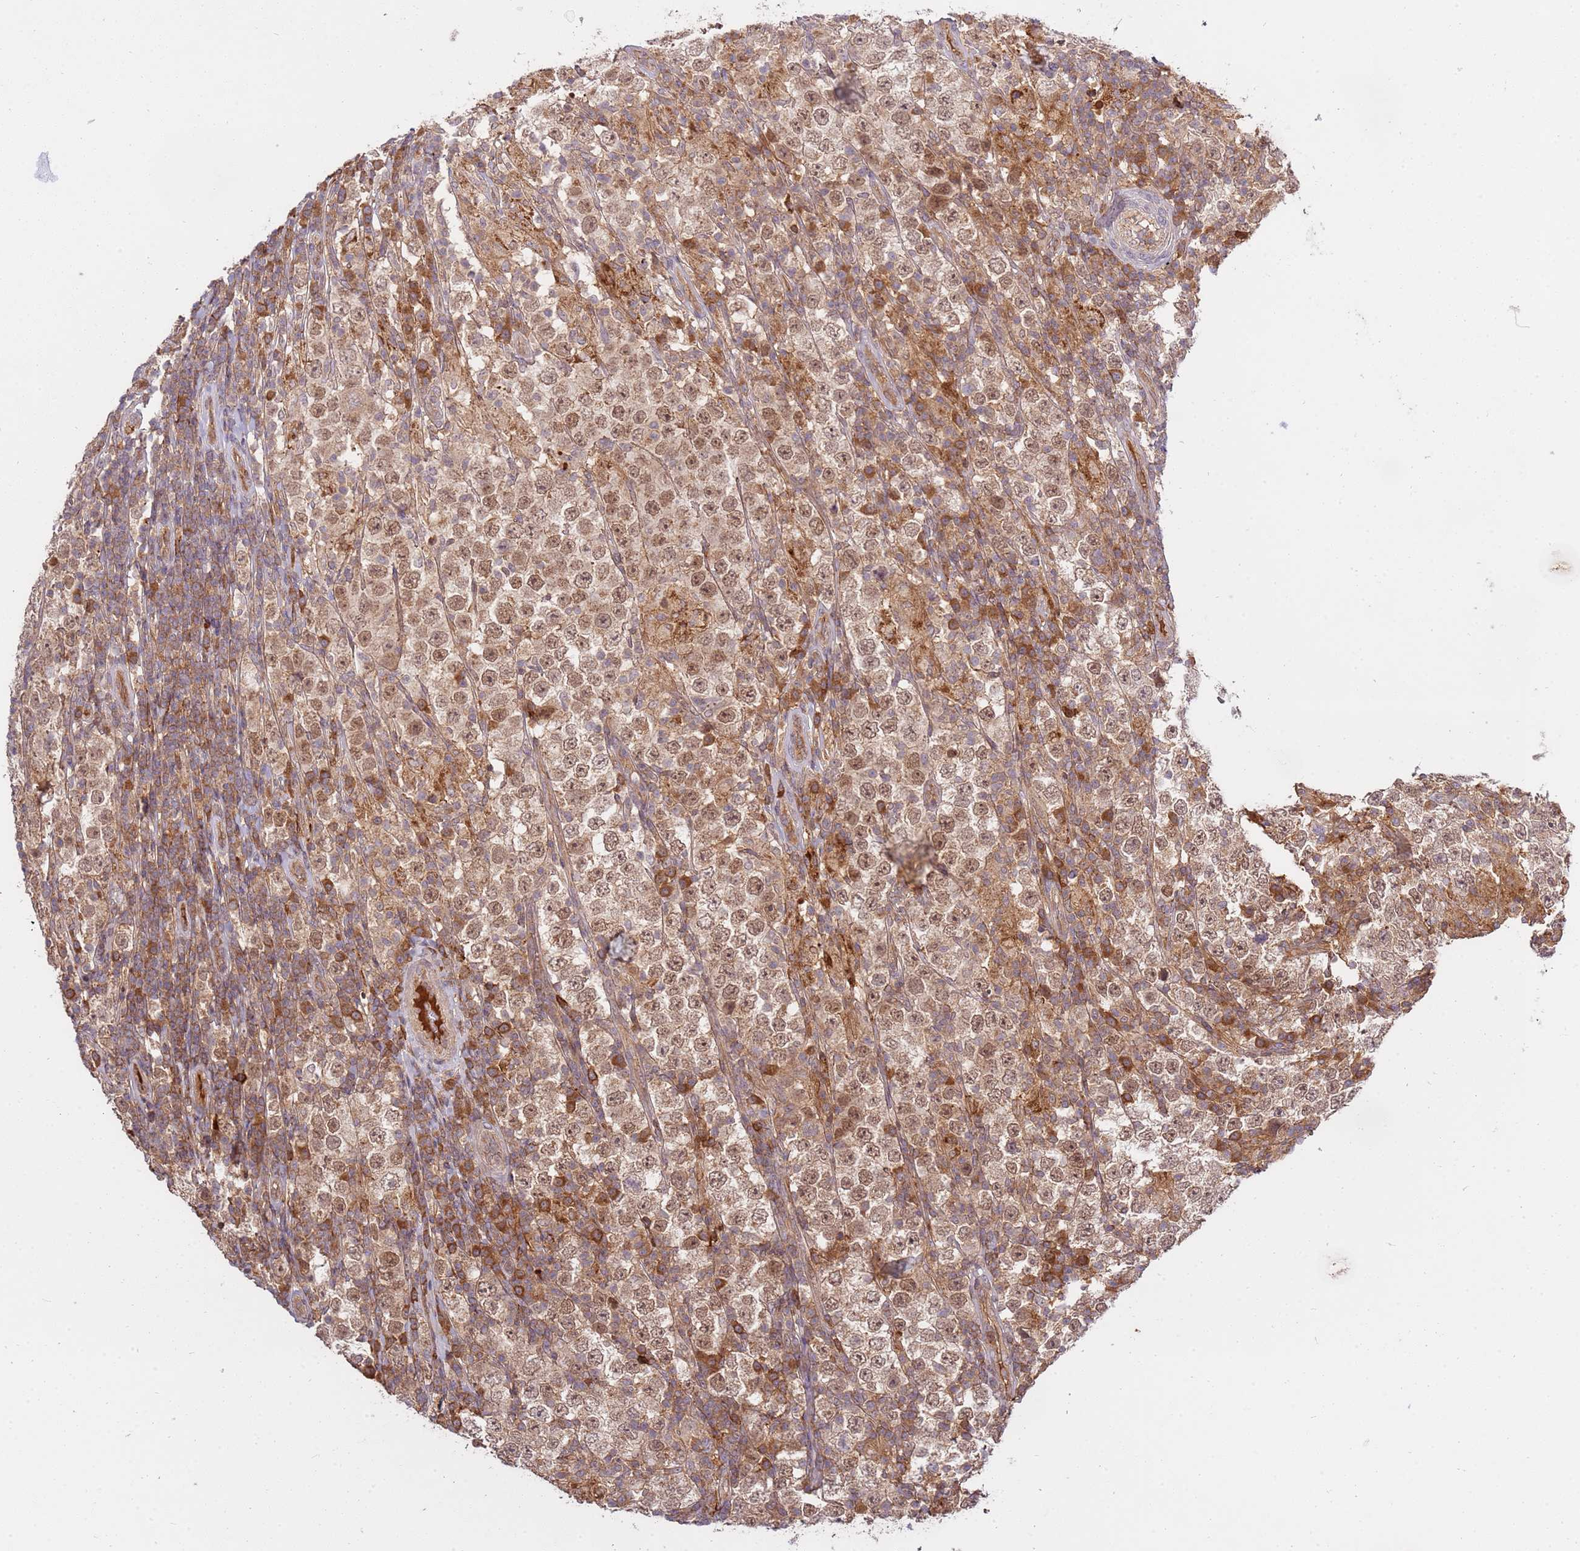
{"staining": {"intensity": "moderate", "quantity": ">75%", "location": "cytoplasmic/membranous,nuclear"}, "tissue": "testis cancer", "cell_type": "Tumor cells", "image_type": "cancer", "snomed": [{"axis": "morphology", "description": "Normal tissue, NOS"}, {"axis": "morphology", "description": "Urothelial carcinoma, High grade"}, {"axis": "morphology", "description": "Seminoma, NOS"}, {"axis": "morphology", "description": "Carcinoma, Embryonal, NOS"}, {"axis": "topography", "description": "Urinary bladder"}, {"axis": "topography", "description": "Testis"}], "caption": "Testis seminoma tissue shows moderate cytoplasmic/membranous and nuclear staining in about >75% of tumor cells, visualized by immunohistochemistry. Nuclei are stained in blue.", "gene": "ZNF624", "patient": {"sex": "male", "age": 41}}